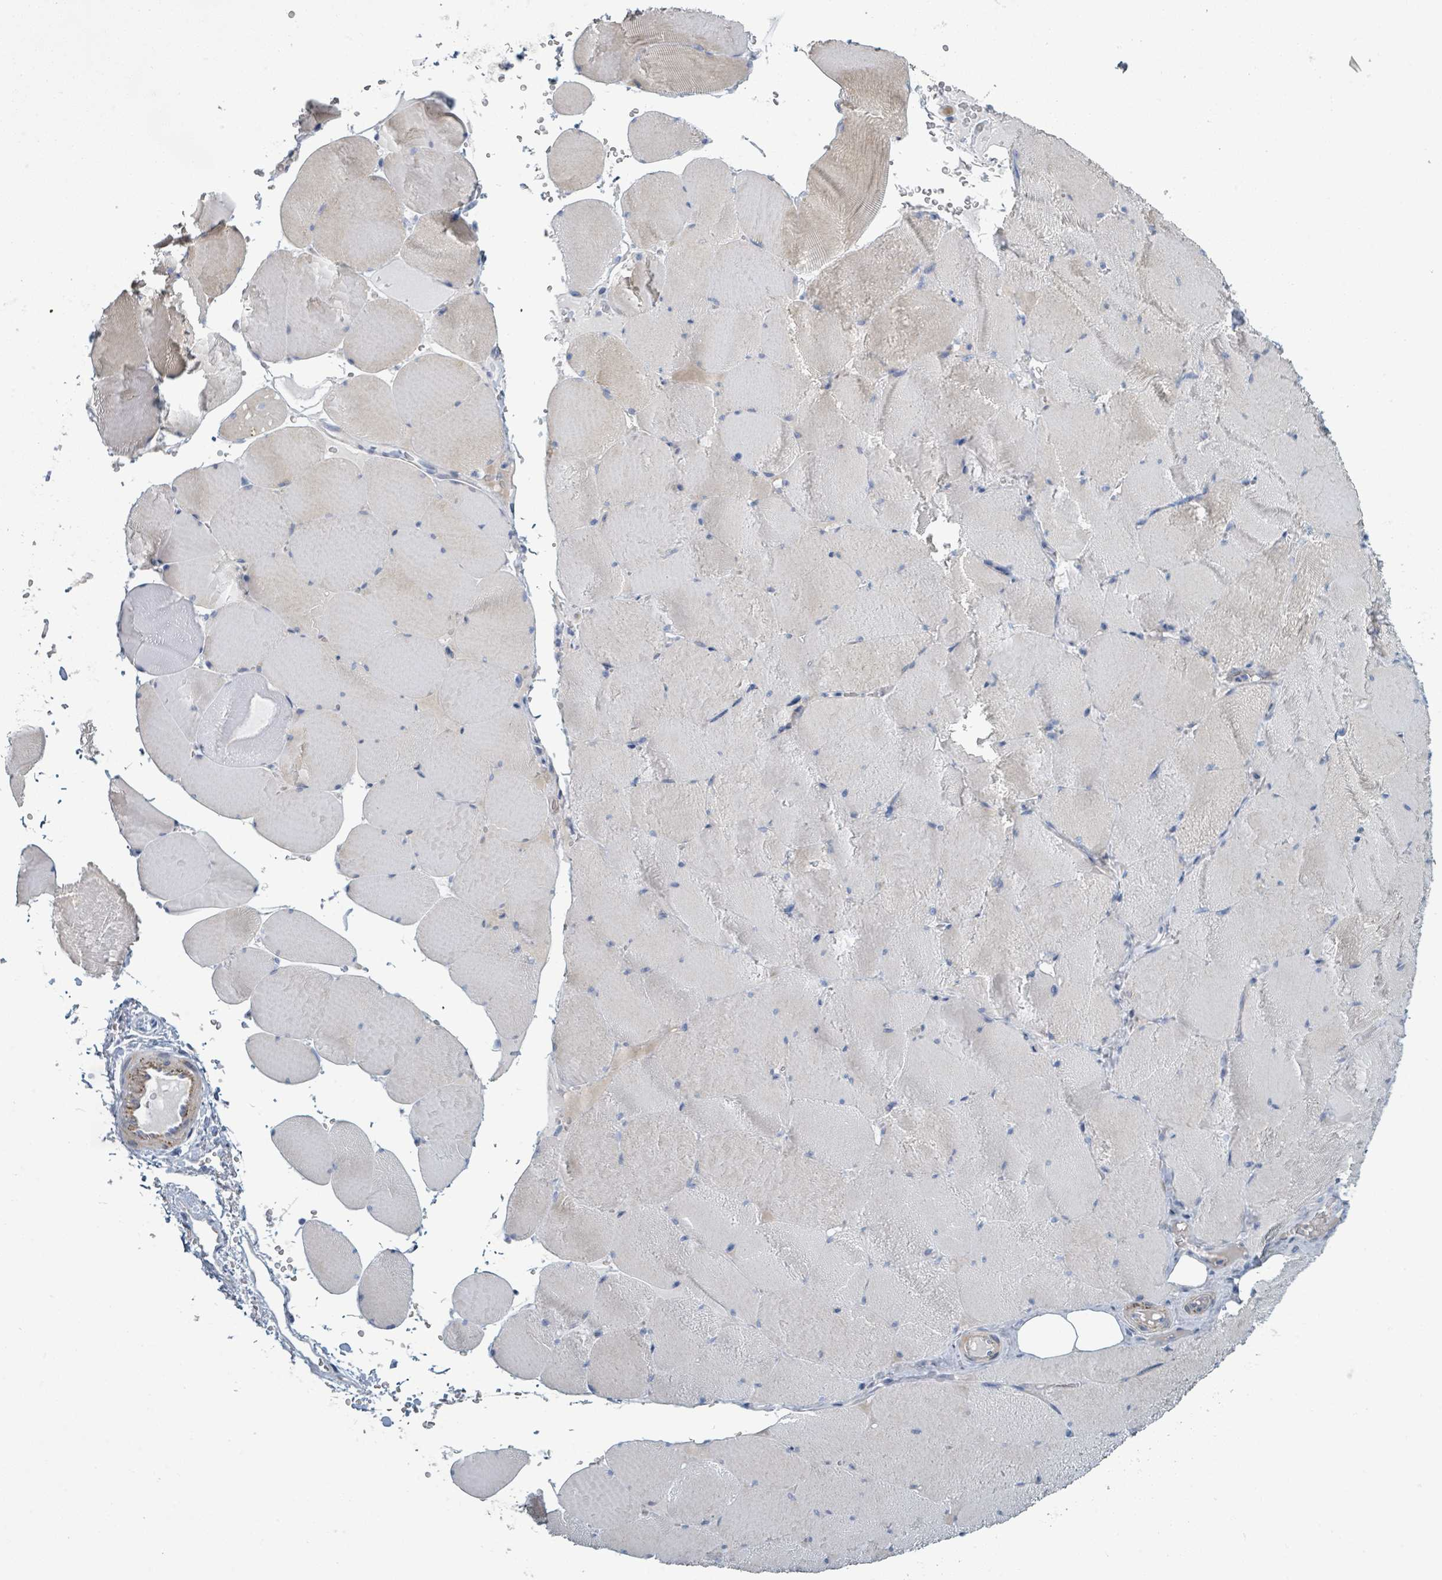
{"staining": {"intensity": "negative", "quantity": "none", "location": "none"}, "tissue": "skeletal muscle", "cell_type": "Myocytes", "image_type": "normal", "snomed": [{"axis": "morphology", "description": "Normal tissue, NOS"}, {"axis": "topography", "description": "Skeletal muscle"}, {"axis": "topography", "description": "Head-Neck"}], "caption": "This photomicrograph is of benign skeletal muscle stained with immunohistochemistry to label a protein in brown with the nuclei are counter-stained blue. There is no staining in myocytes.", "gene": "RAB33B", "patient": {"sex": "male", "age": 66}}